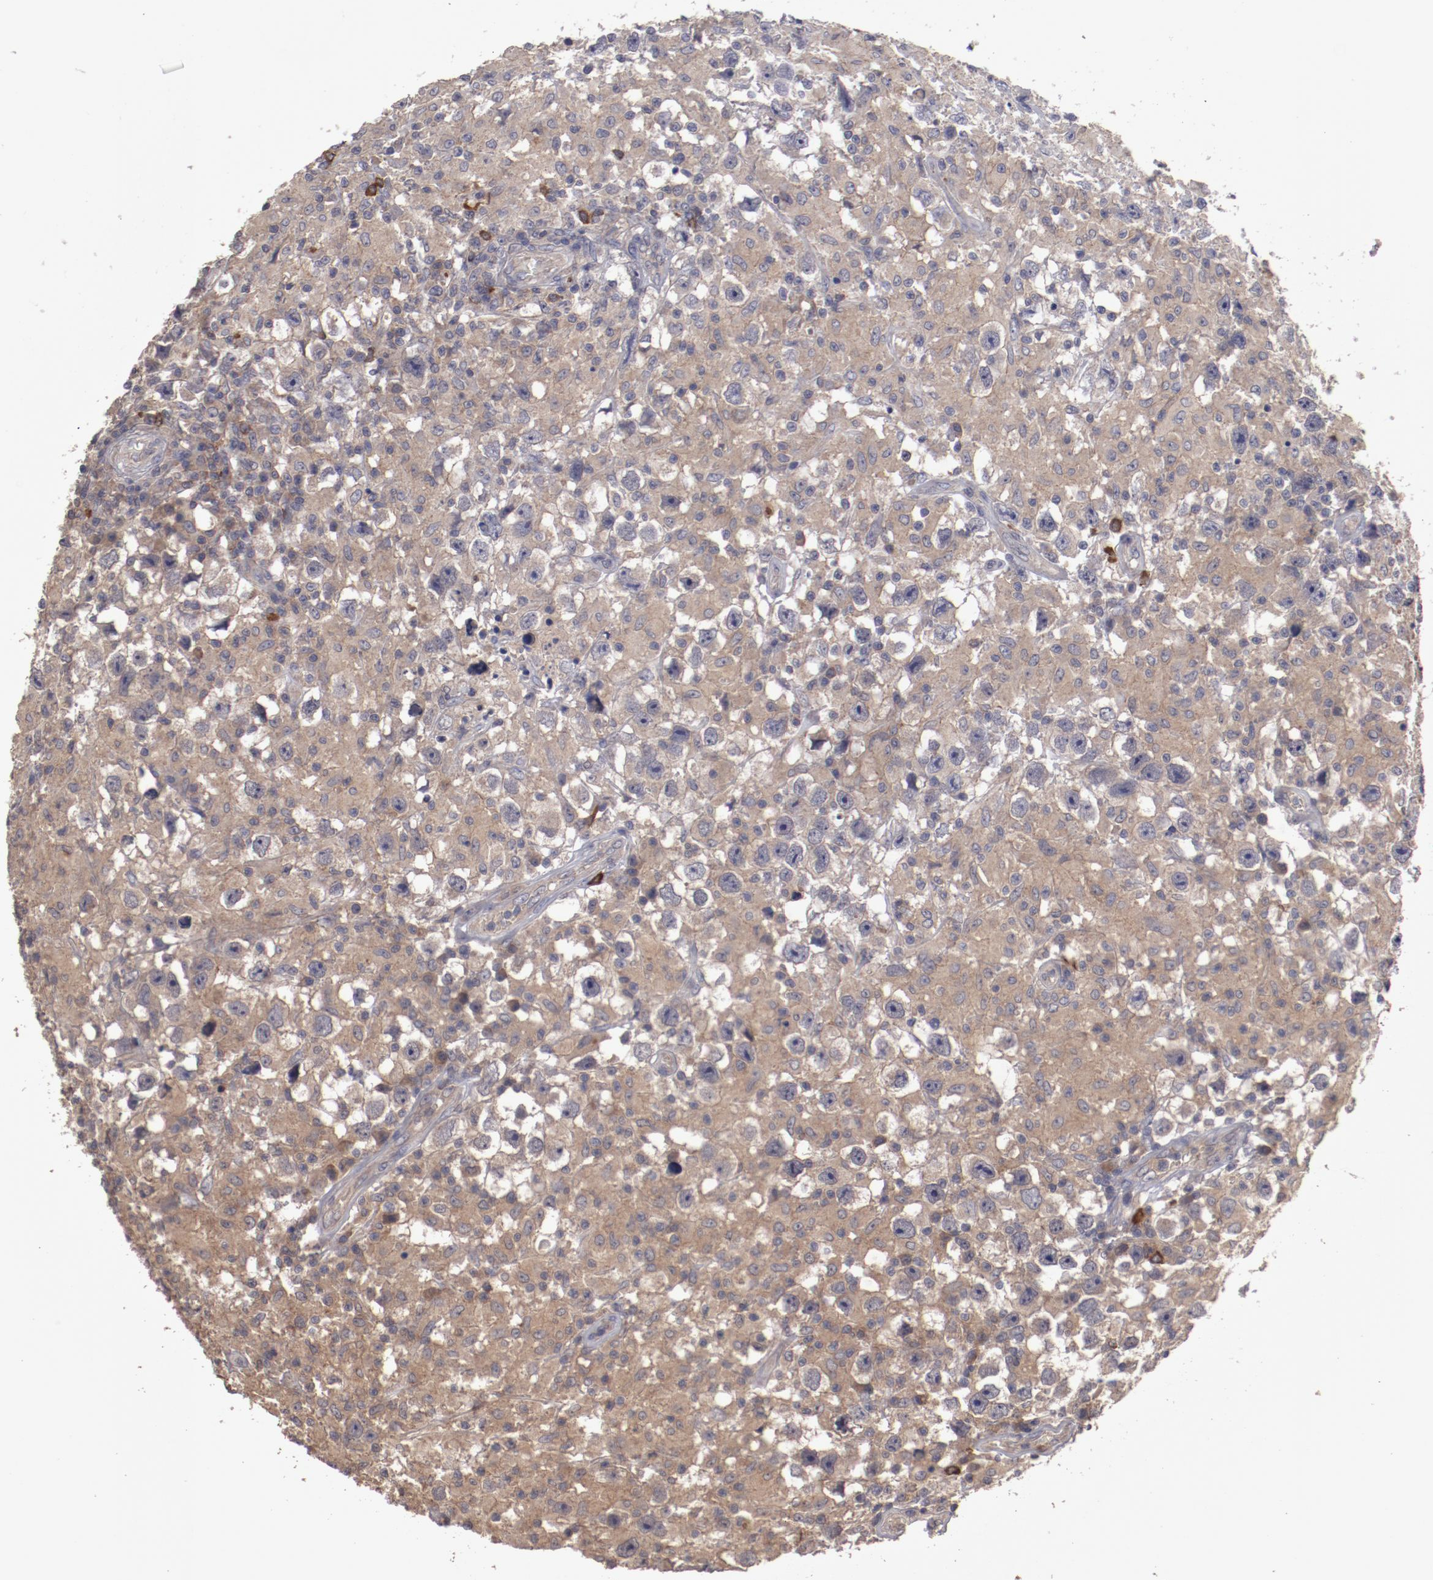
{"staining": {"intensity": "moderate", "quantity": ">75%", "location": "cytoplasmic/membranous"}, "tissue": "testis cancer", "cell_type": "Tumor cells", "image_type": "cancer", "snomed": [{"axis": "morphology", "description": "Seminoma, NOS"}, {"axis": "topography", "description": "Testis"}], "caption": "Testis seminoma tissue shows moderate cytoplasmic/membranous positivity in approximately >75% of tumor cells", "gene": "LRRC75B", "patient": {"sex": "male", "age": 34}}